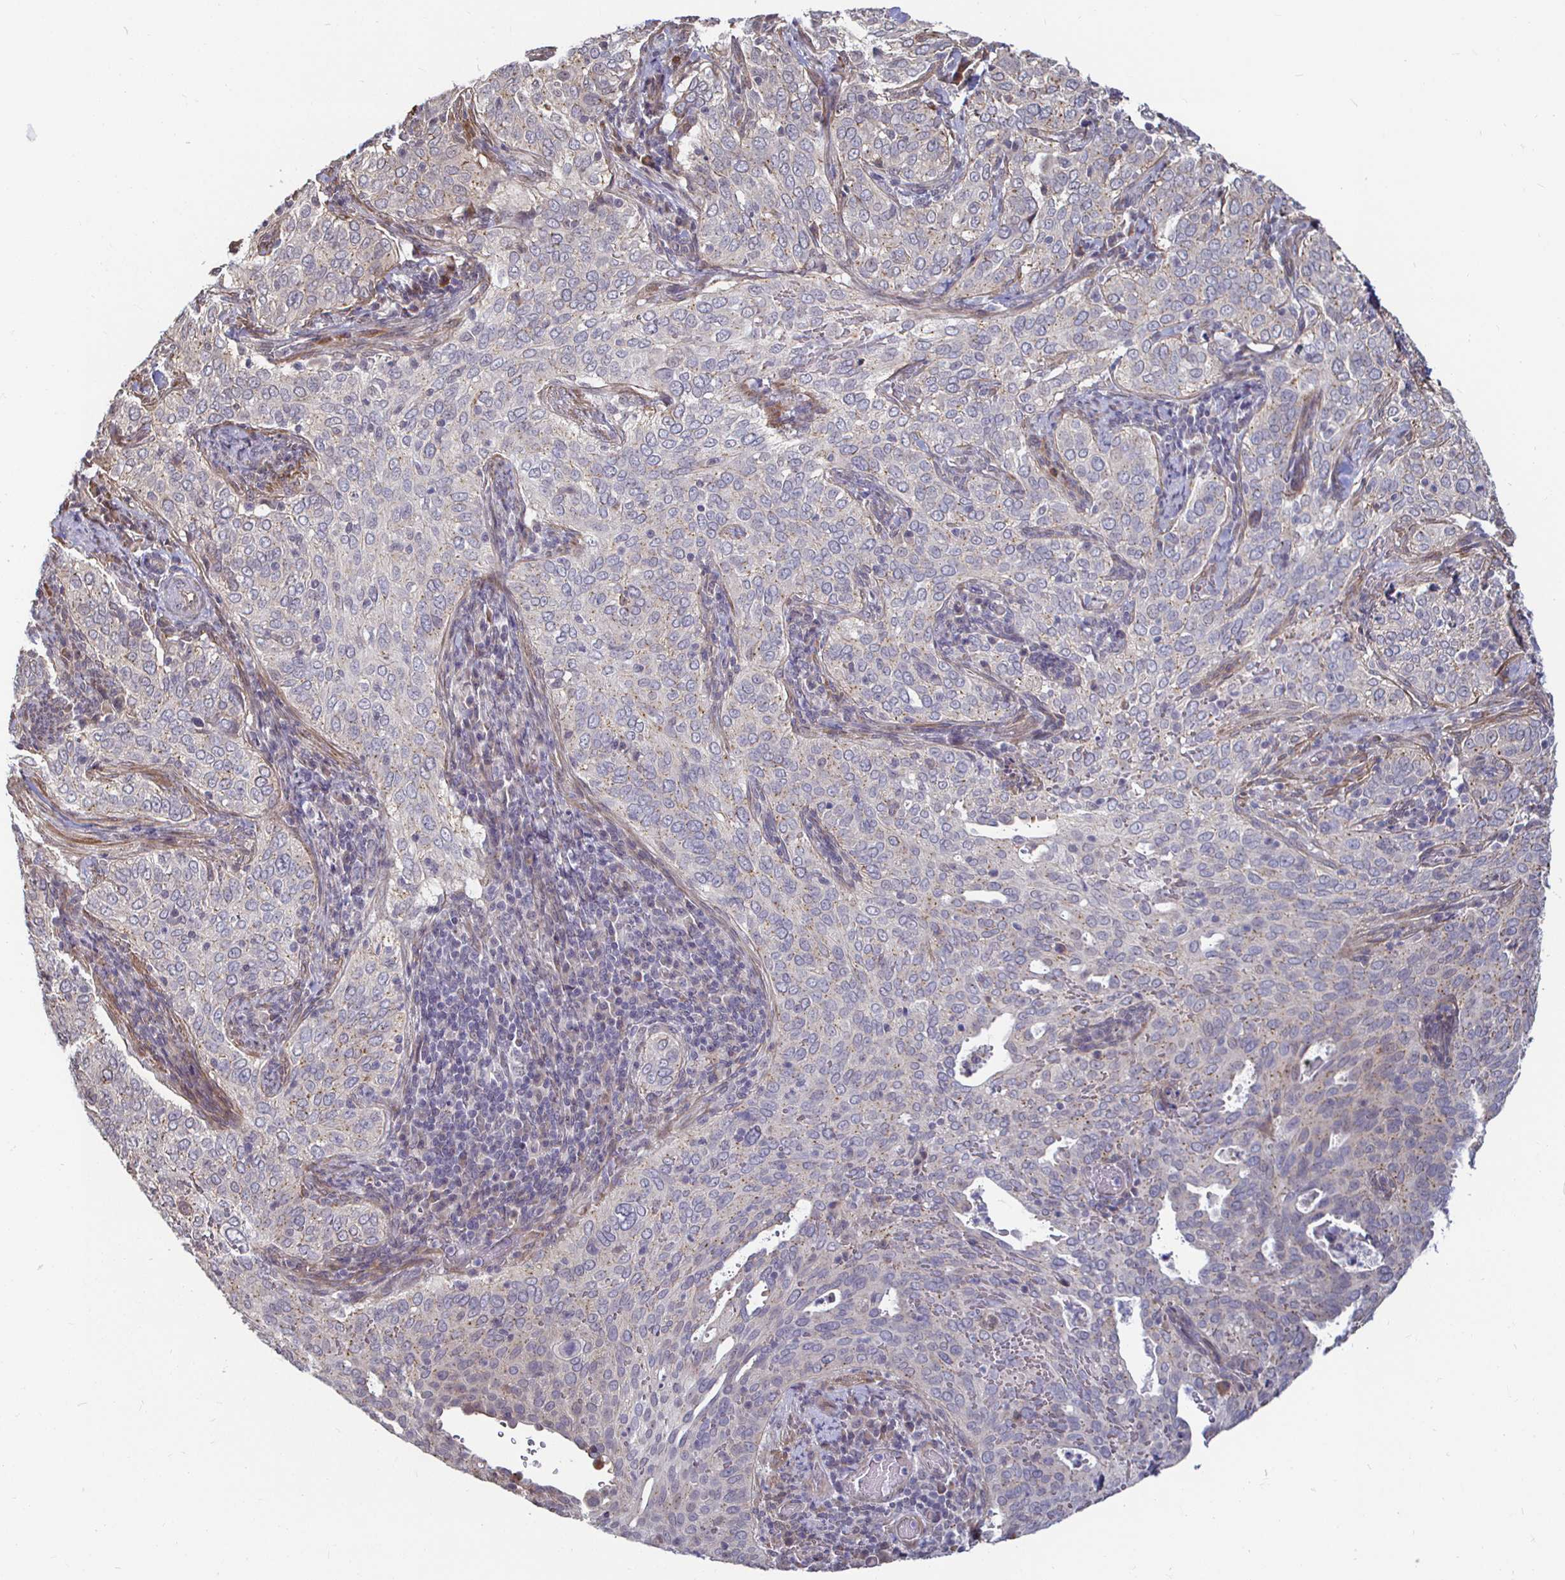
{"staining": {"intensity": "negative", "quantity": "none", "location": "none"}, "tissue": "cervical cancer", "cell_type": "Tumor cells", "image_type": "cancer", "snomed": [{"axis": "morphology", "description": "Squamous cell carcinoma, NOS"}, {"axis": "topography", "description": "Cervix"}], "caption": "A high-resolution histopathology image shows IHC staining of cervical squamous cell carcinoma, which displays no significant expression in tumor cells.", "gene": "CAPN11", "patient": {"sex": "female", "age": 38}}